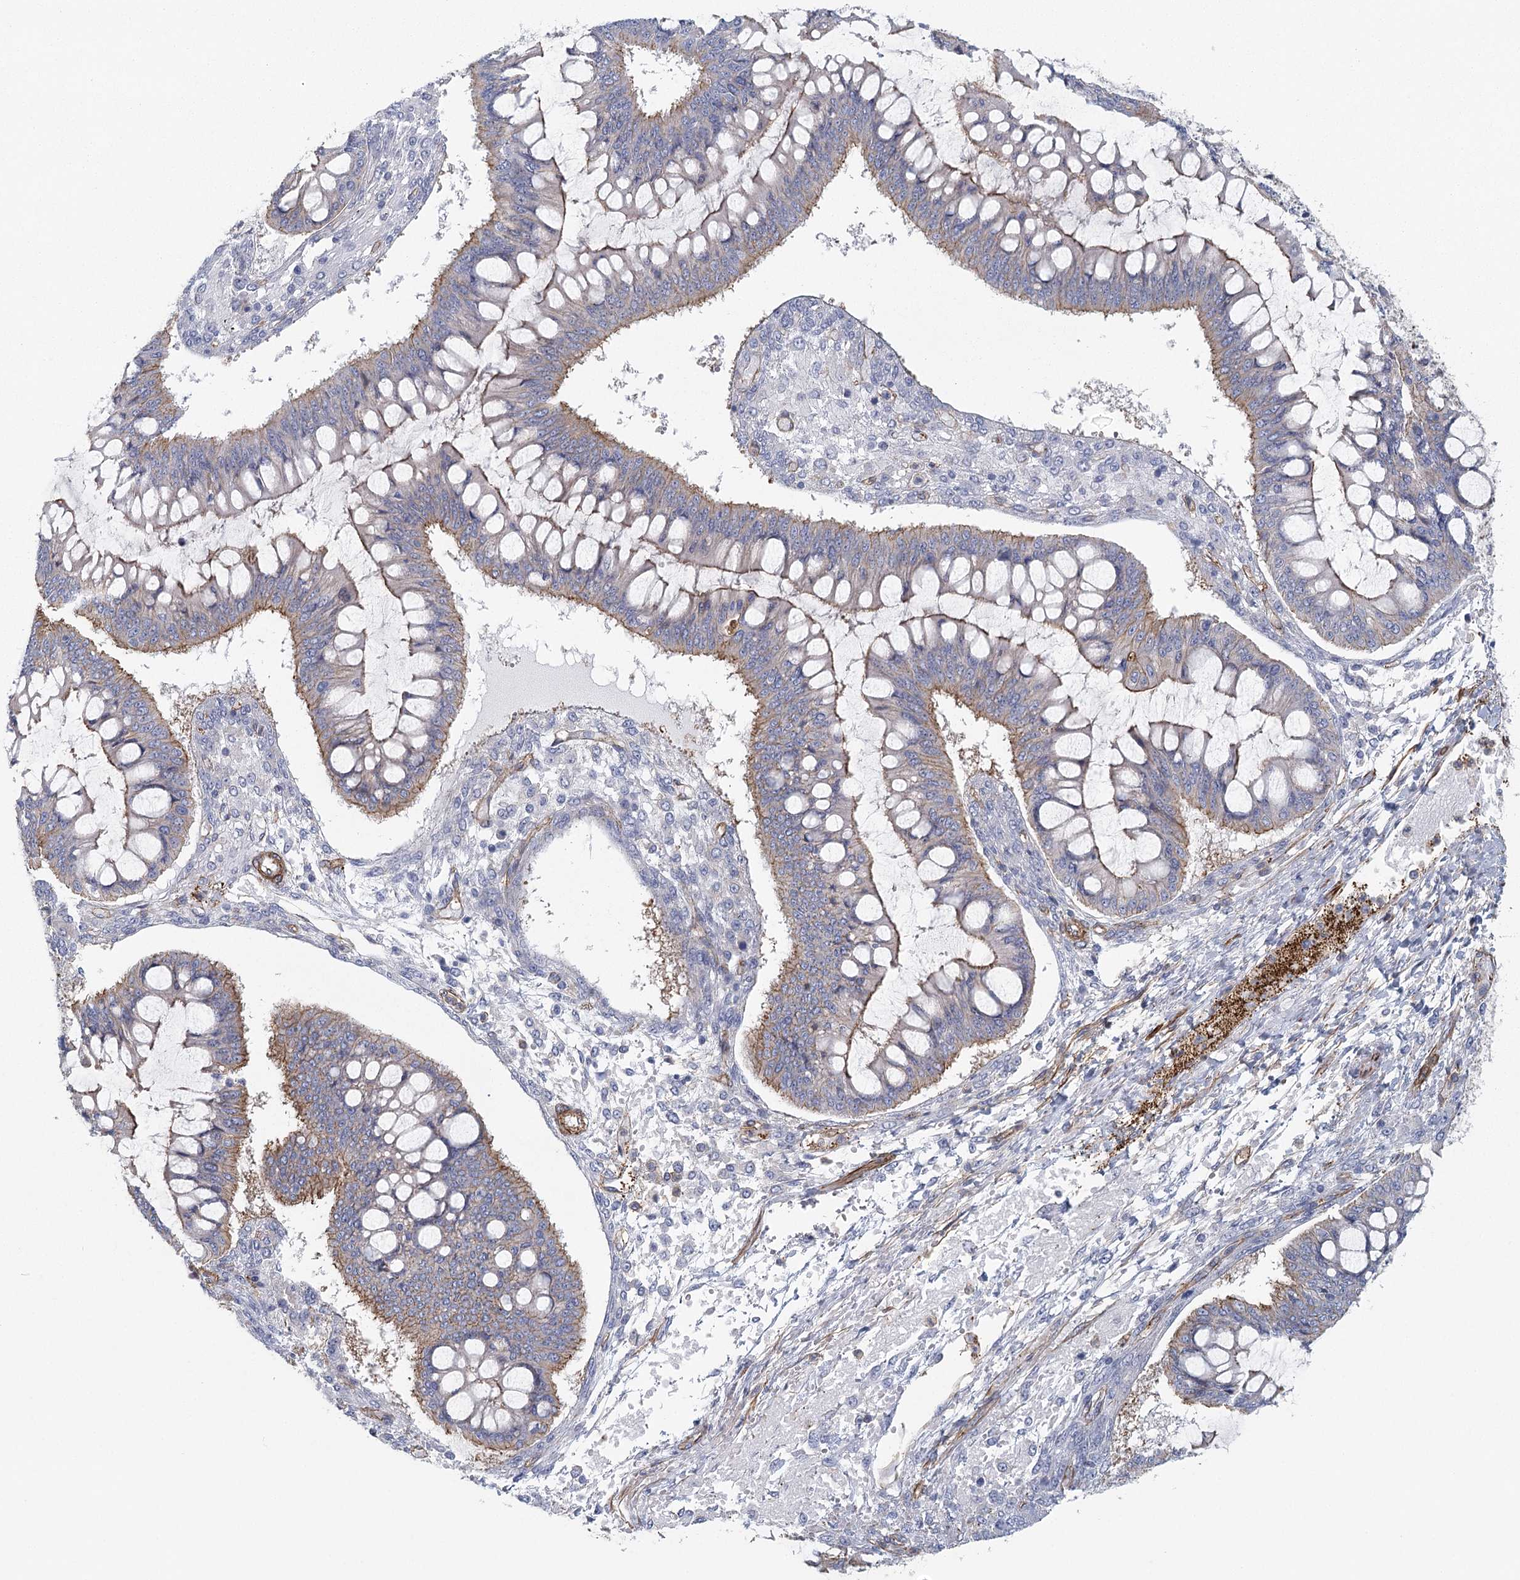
{"staining": {"intensity": "weak", "quantity": "<25%", "location": "cytoplasmic/membranous"}, "tissue": "ovarian cancer", "cell_type": "Tumor cells", "image_type": "cancer", "snomed": [{"axis": "morphology", "description": "Cystadenocarcinoma, mucinous, NOS"}, {"axis": "topography", "description": "Ovary"}], "caption": "This is a histopathology image of immunohistochemistry staining of mucinous cystadenocarcinoma (ovarian), which shows no staining in tumor cells.", "gene": "IFT46", "patient": {"sex": "female", "age": 73}}